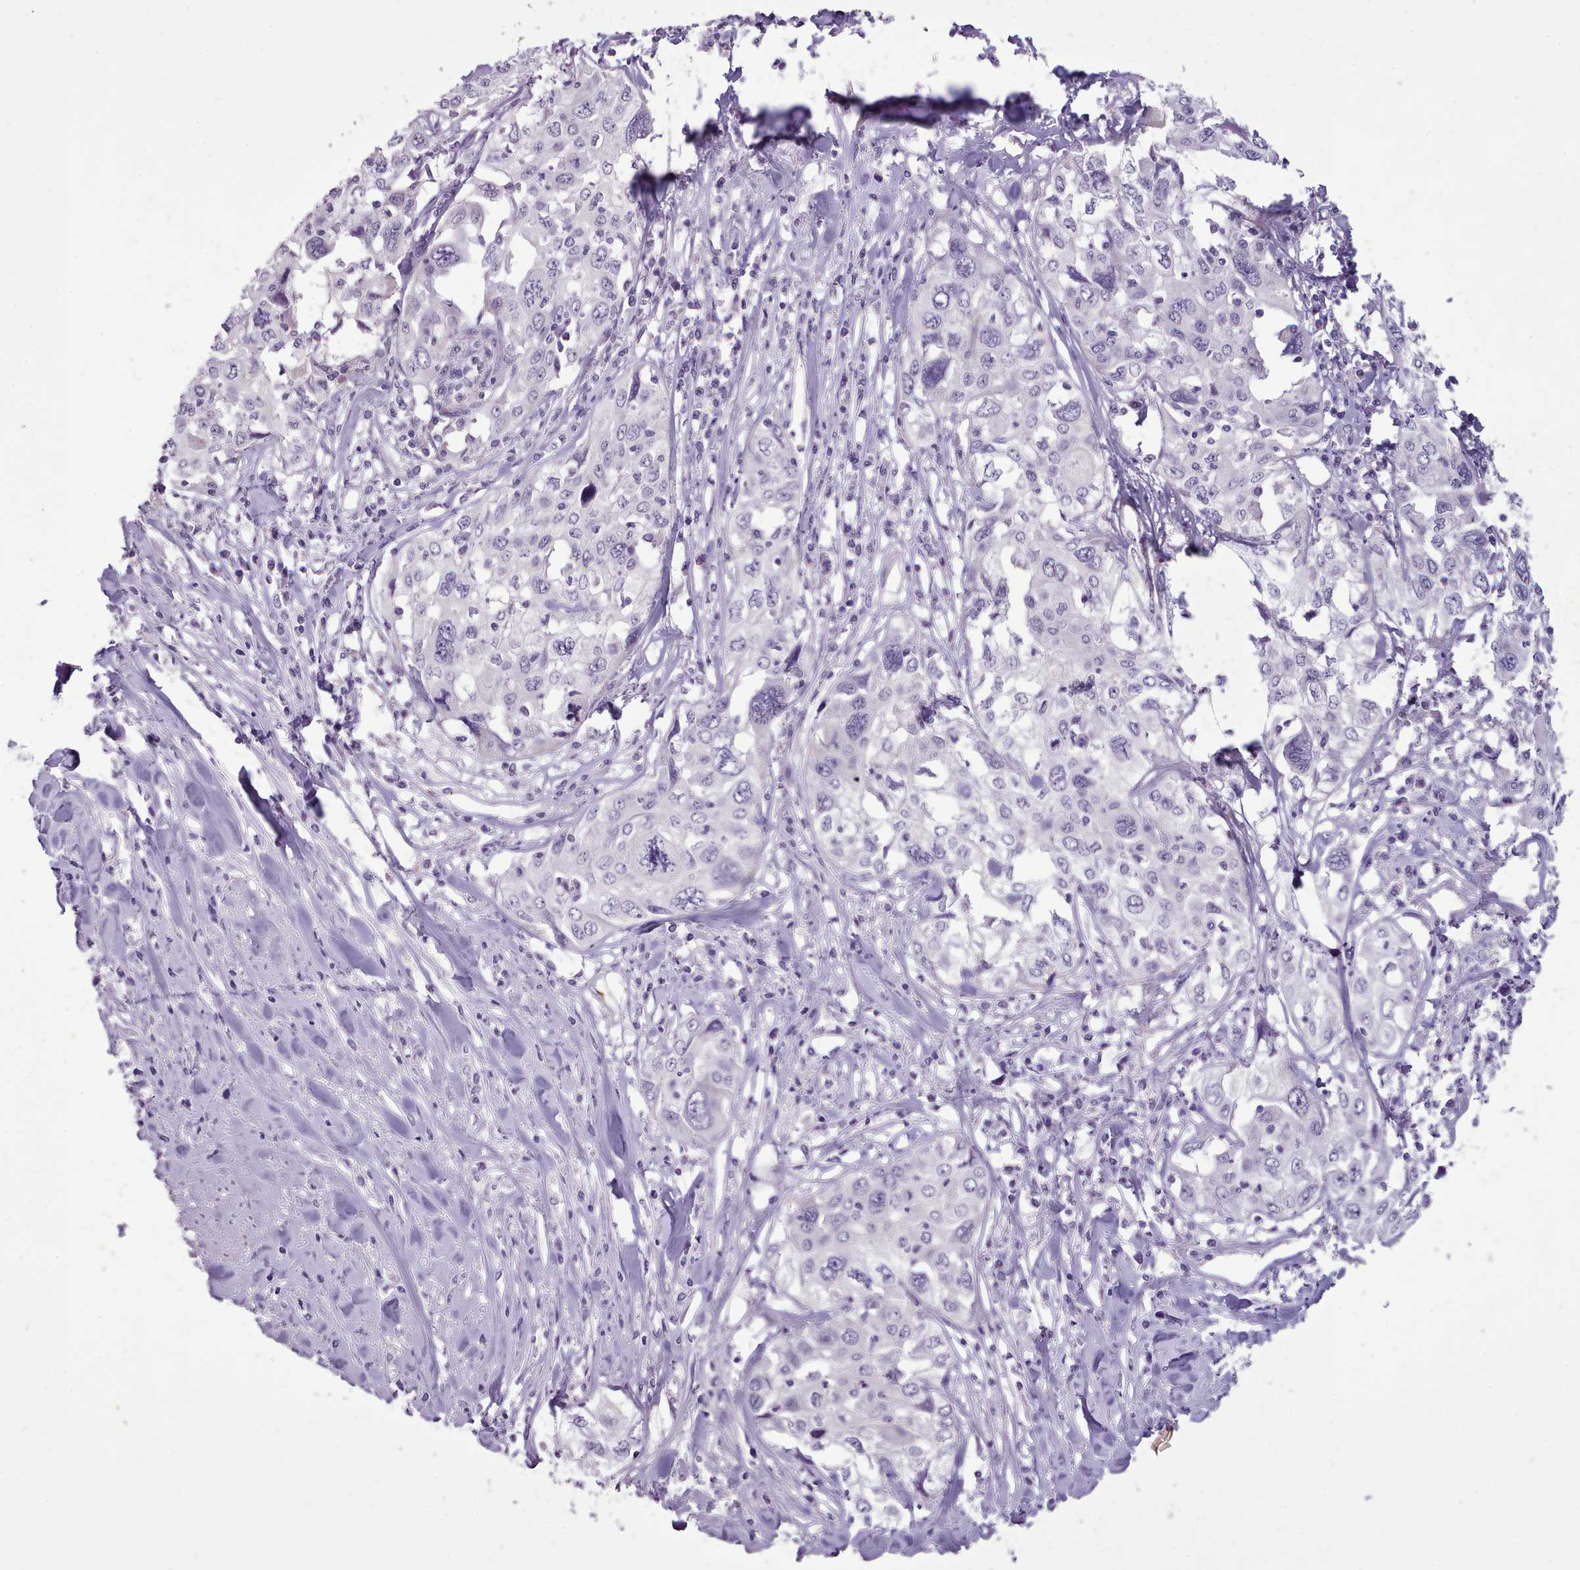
{"staining": {"intensity": "negative", "quantity": "none", "location": "none"}, "tissue": "cervical cancer", "cell_type": "Tumor cells", "image_type": "cancer", "snomed": [{"axis": "morphology", "description": "Squamous cell carcinoma, NOS"}, {"axis": "topography", "description": "Cervix"}], "caption": "Tumor cells show no significant protein expression in cervical cancer (squamous cell carcinoma).", "gene": "AK4", "patient": {"sex": "female", "age": 31}}